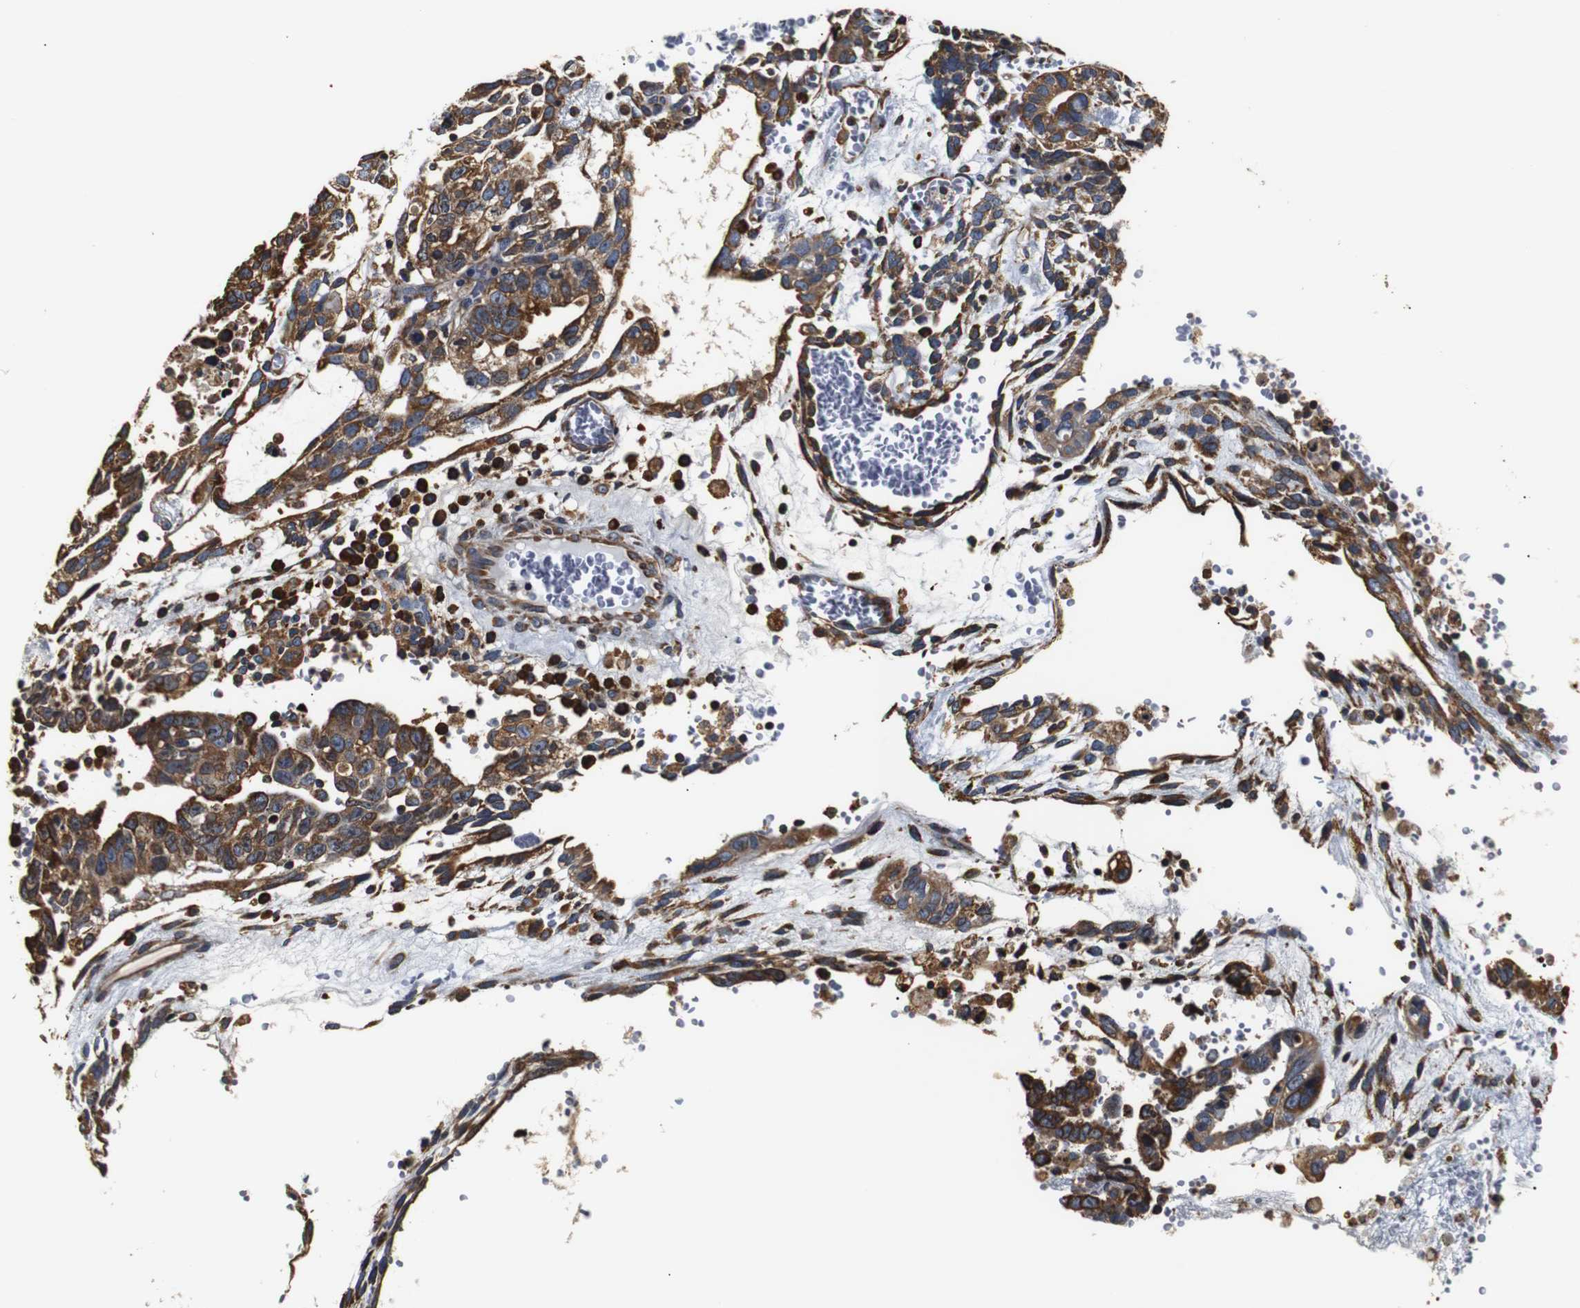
{"staining": {"intensity": "moderate", "quantity": ">75%", "location": "cytoplasmic/membranous"}, "tissue": "testis cancer", "cell_type": "Tumor cells", "image_type": "cancer", "snomed": [{"axis": "morphology", "description": "Seminoma, NOS"}, {"axis": "morphology", "description": "Carcinoma, Embryonal, NOS"}, {"axis": "topography", "description": "Testis"}], "caption": "Immunohistochemistry (IHC) micrograph of neoplastic tissue: human testis cancer stained using immunohistochemistry displays medium levels of moderate protein expression localized specifically in the cytoplasmic/membranous of tumor cells, appearing as a cytoplasmic/membranous brown color.", "gene": "HHIP", "patient": {"sex": "male", "age": 52}}